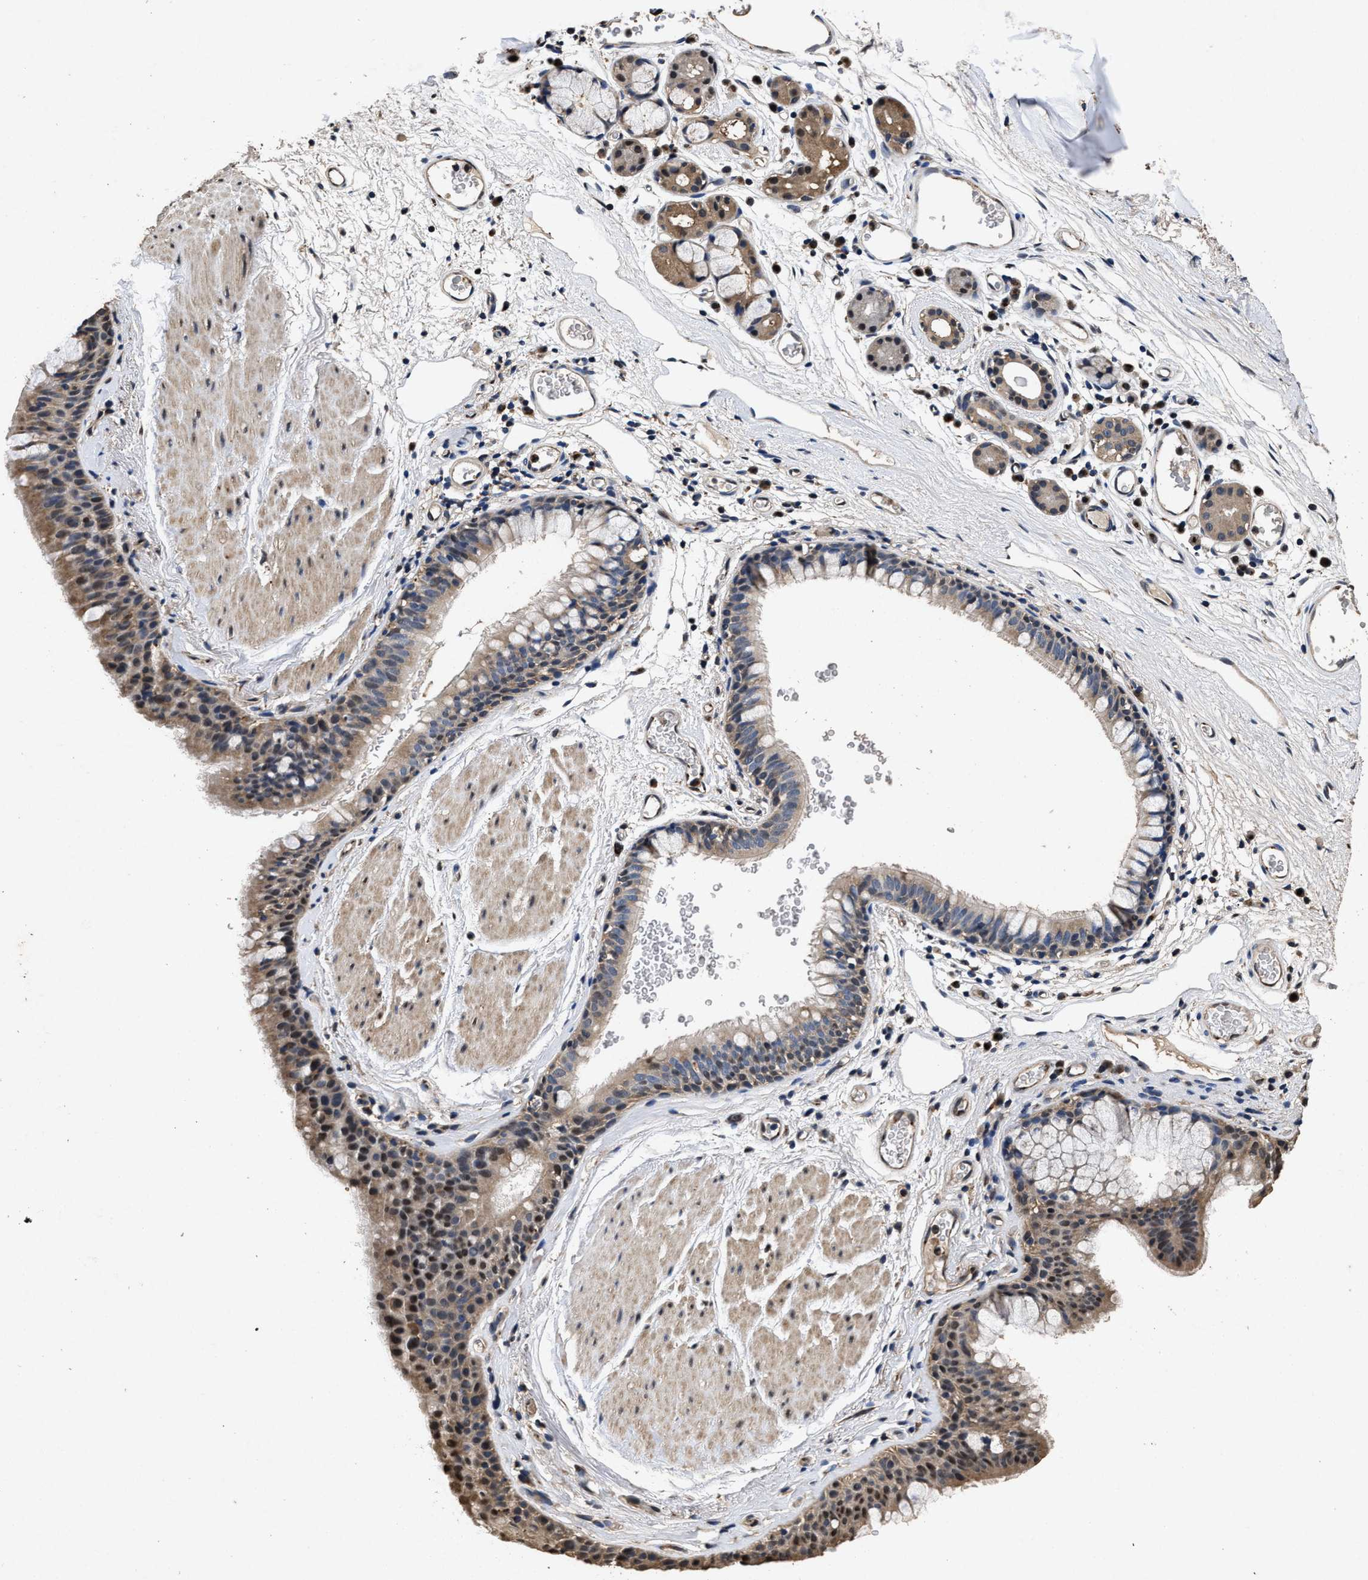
{"staining": {"intensity": "moderate", "quantity": ">75%", "location": "cytoplasmic/membranous,nuclear"}, "tissue": "bronchus", "cell_type": "Respiratory epithelial cells", "image_type": "normal", "snomed": [{"axis": "morphology", "description": "Normal tissue, NOS"}, {"axis": "topography", "description": "Cartilage tissue"}, {"axis": "topography", "description": "Bronchus"}], "caption": "High-magnification brightfield microscopy of normal bronchus stained with DAB (3,3'-diaminobenzidine) (brown) and counterstained with hematoxylin (blue). respiratory epithelial cells exhibit moderate cytoplasmic/membranous,nuclear positivity is present in about>75% of cells. The protein of interest is stained brown, and the nuclei are stained in blue (DAB IHC with brightfield microscopy, high magnification).", "gene": "TPST2", "patient": {"sex": "female", "age": 53}}